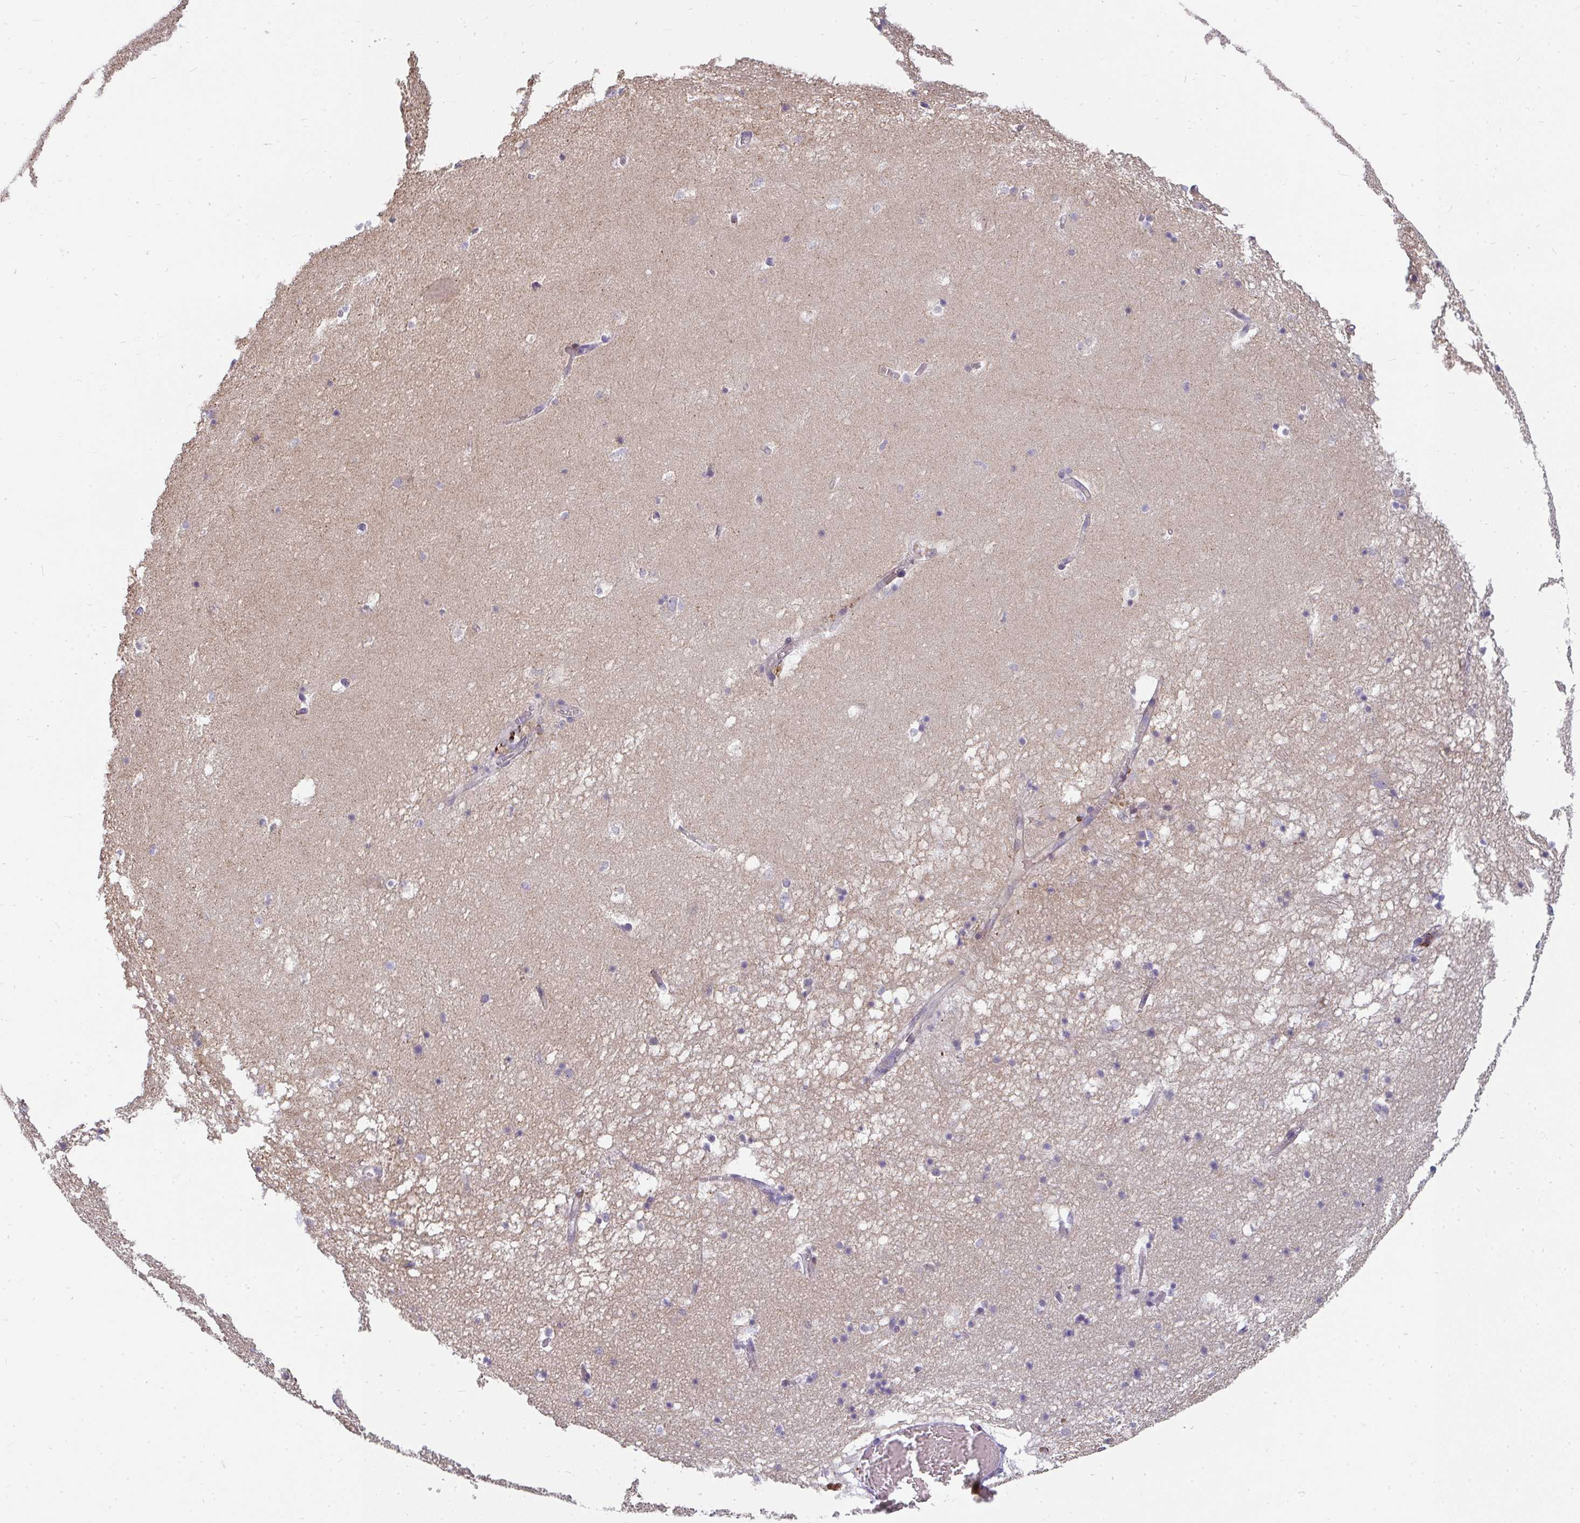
{"staining": {"intensity": "negative", "quantity": "none", "location": "none"}, "tissue": "hippocampus", "cell_type": "Glial cells", "image_type": "normal", "snomed": [{"axis": "morphology", "description": "Normal tissue, NOS"}, {"axis": "topography", "description": "Hippocampus"}], "caption": "Glial cells show no significant staining in normal hippocampus. (DAB IHC with hematoxylin counter stain).", "gene": "CSF3R", "patient": {"sex": "male", "age": 58}}